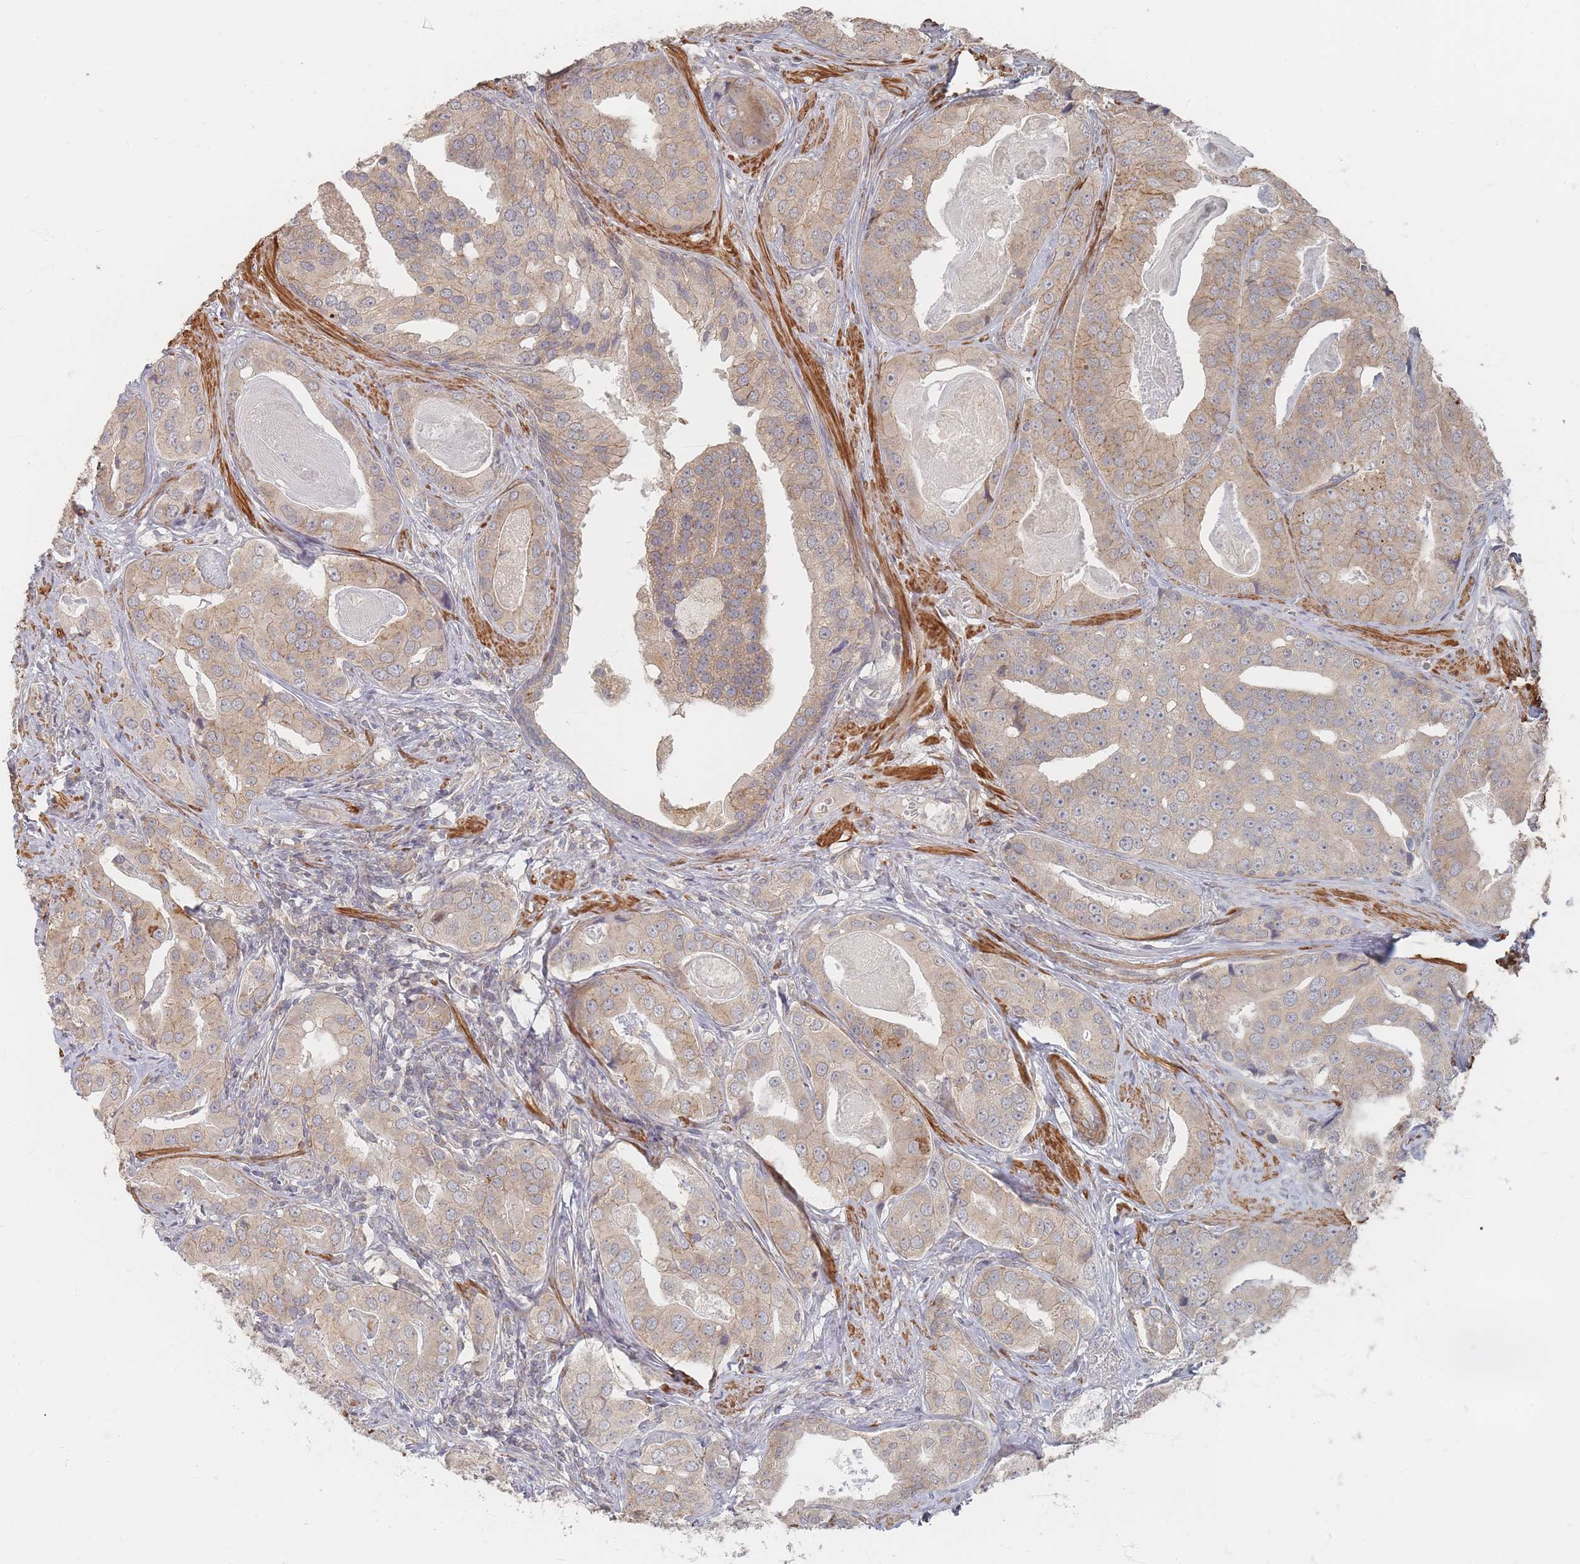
{"staining": {"intensity": "weak", "quantity": "25%-75%", "location": "cytoplasmic/membranous"}, "tissue": "prostate cancer", "cell_type": "Tumor cells", "image_type": "cancer", "snomed": [{"axis": "morphology", "description": "Adenocarcinoma, High grade"}, {"axis": "topography", "description": "Prostate"}], "caption": "Immunohistochemistry (DAB) staining of human prostate cancer reveals weak cytoplasmic/membranous protein positivity in about 25%-75% of tumor cells. The staining was performed using DAB to visualize the protein expression in brown, while the nuclei were stained in blue with hematoxylin (Magnification: 20x).", "gene": "GLE1", "patient": {"sex": "male", "age": 71}}